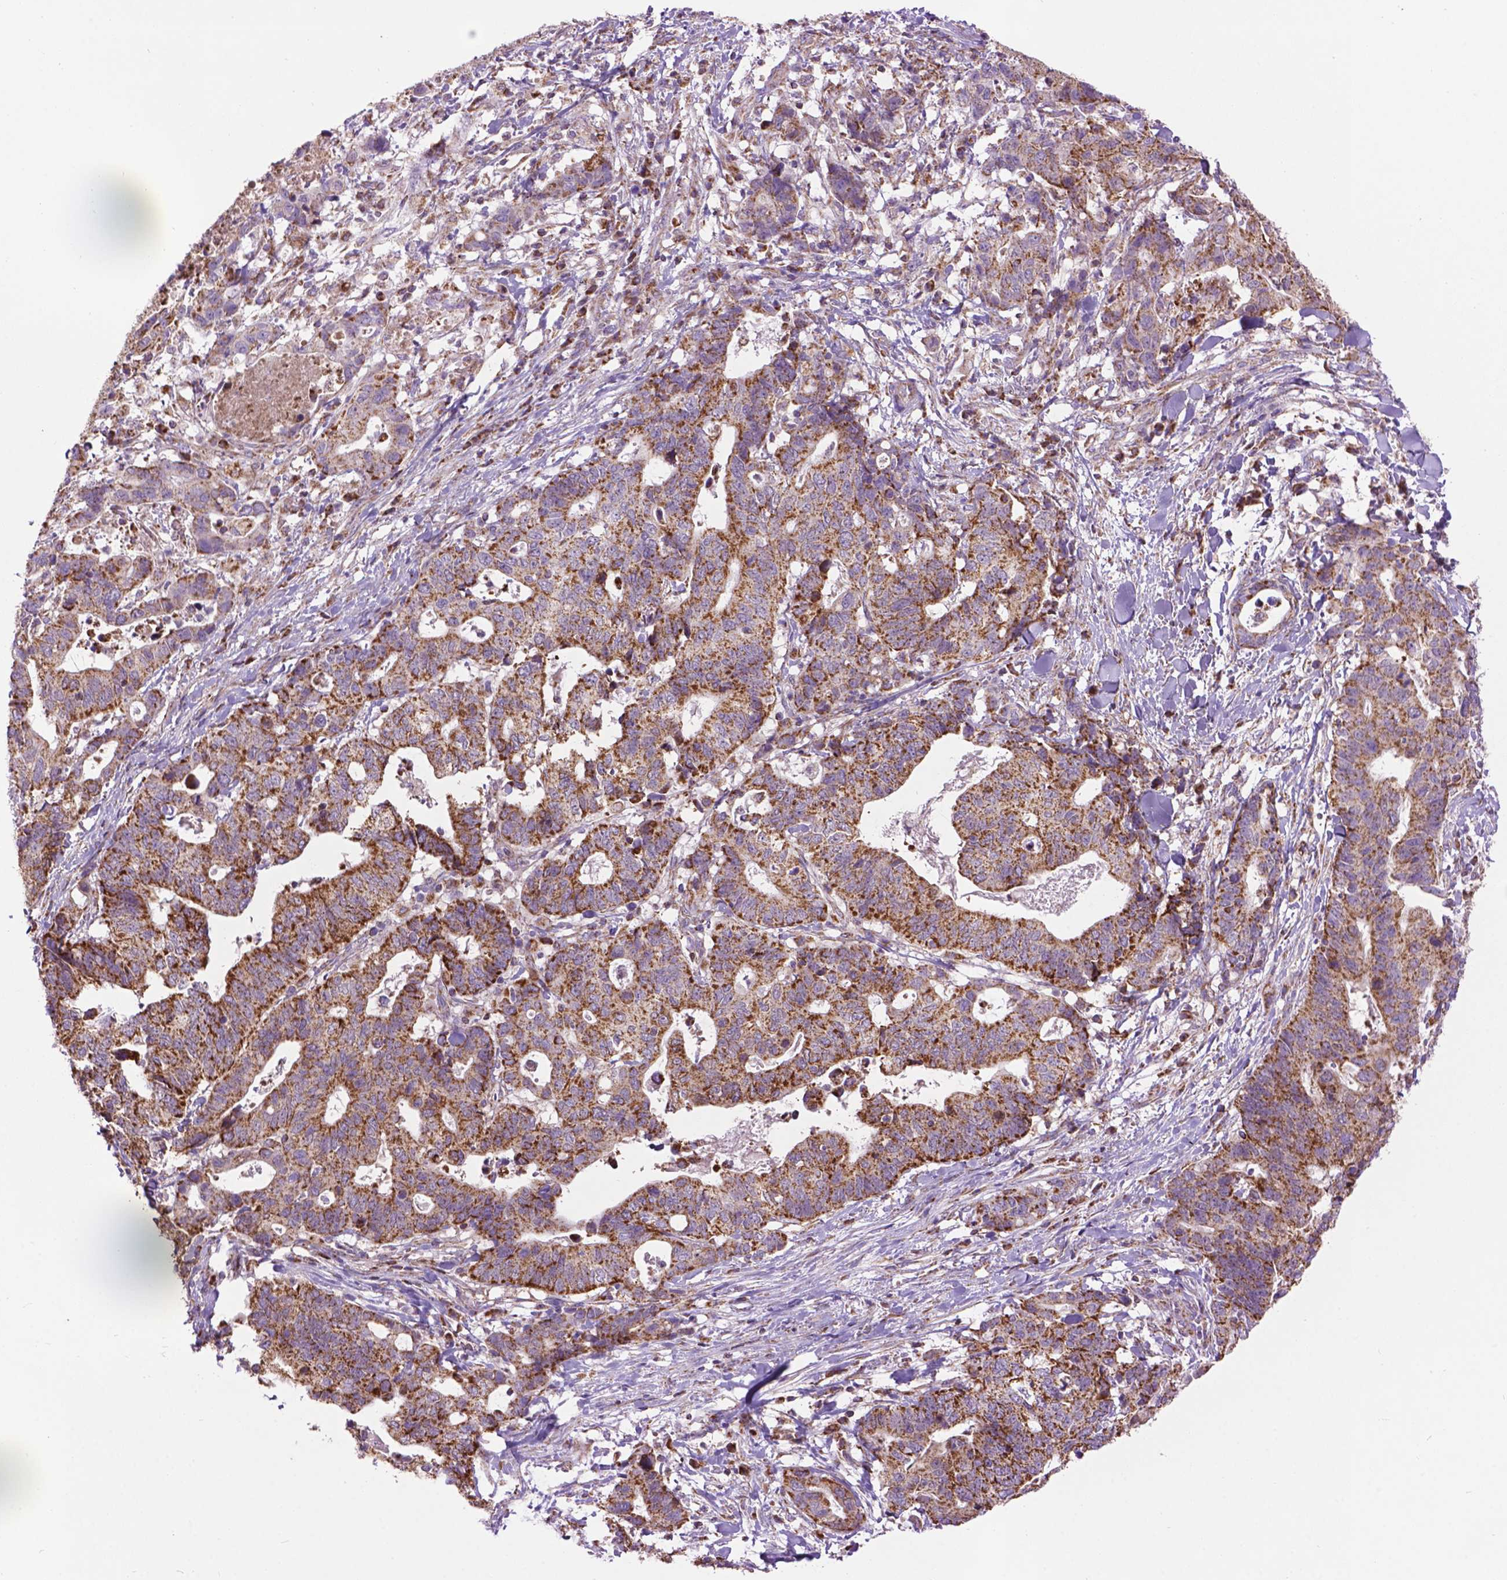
{"staining": {"intensity": "strong", "quantity": ">75%", "location": "cytoplasmic/membranous"}, "tissue": "stomach cancer", "cell_type": "Tumor cells", "image_type": "cancer", "snomed": [{"axis": "morphology", "description": "Adenocarcinoma, NOS"}, {"axis": "topography", "description": "Stomach, upper"}], "caption": "This is a histology image of immunohistochemistry (IHC) staining of adenocarcinoma (stomach), which shows strong positivity in the cytoplasmic/membranous of tumor cells.", "gene": "PYCR3", "patient": {"sex": "female", "age": 67}}